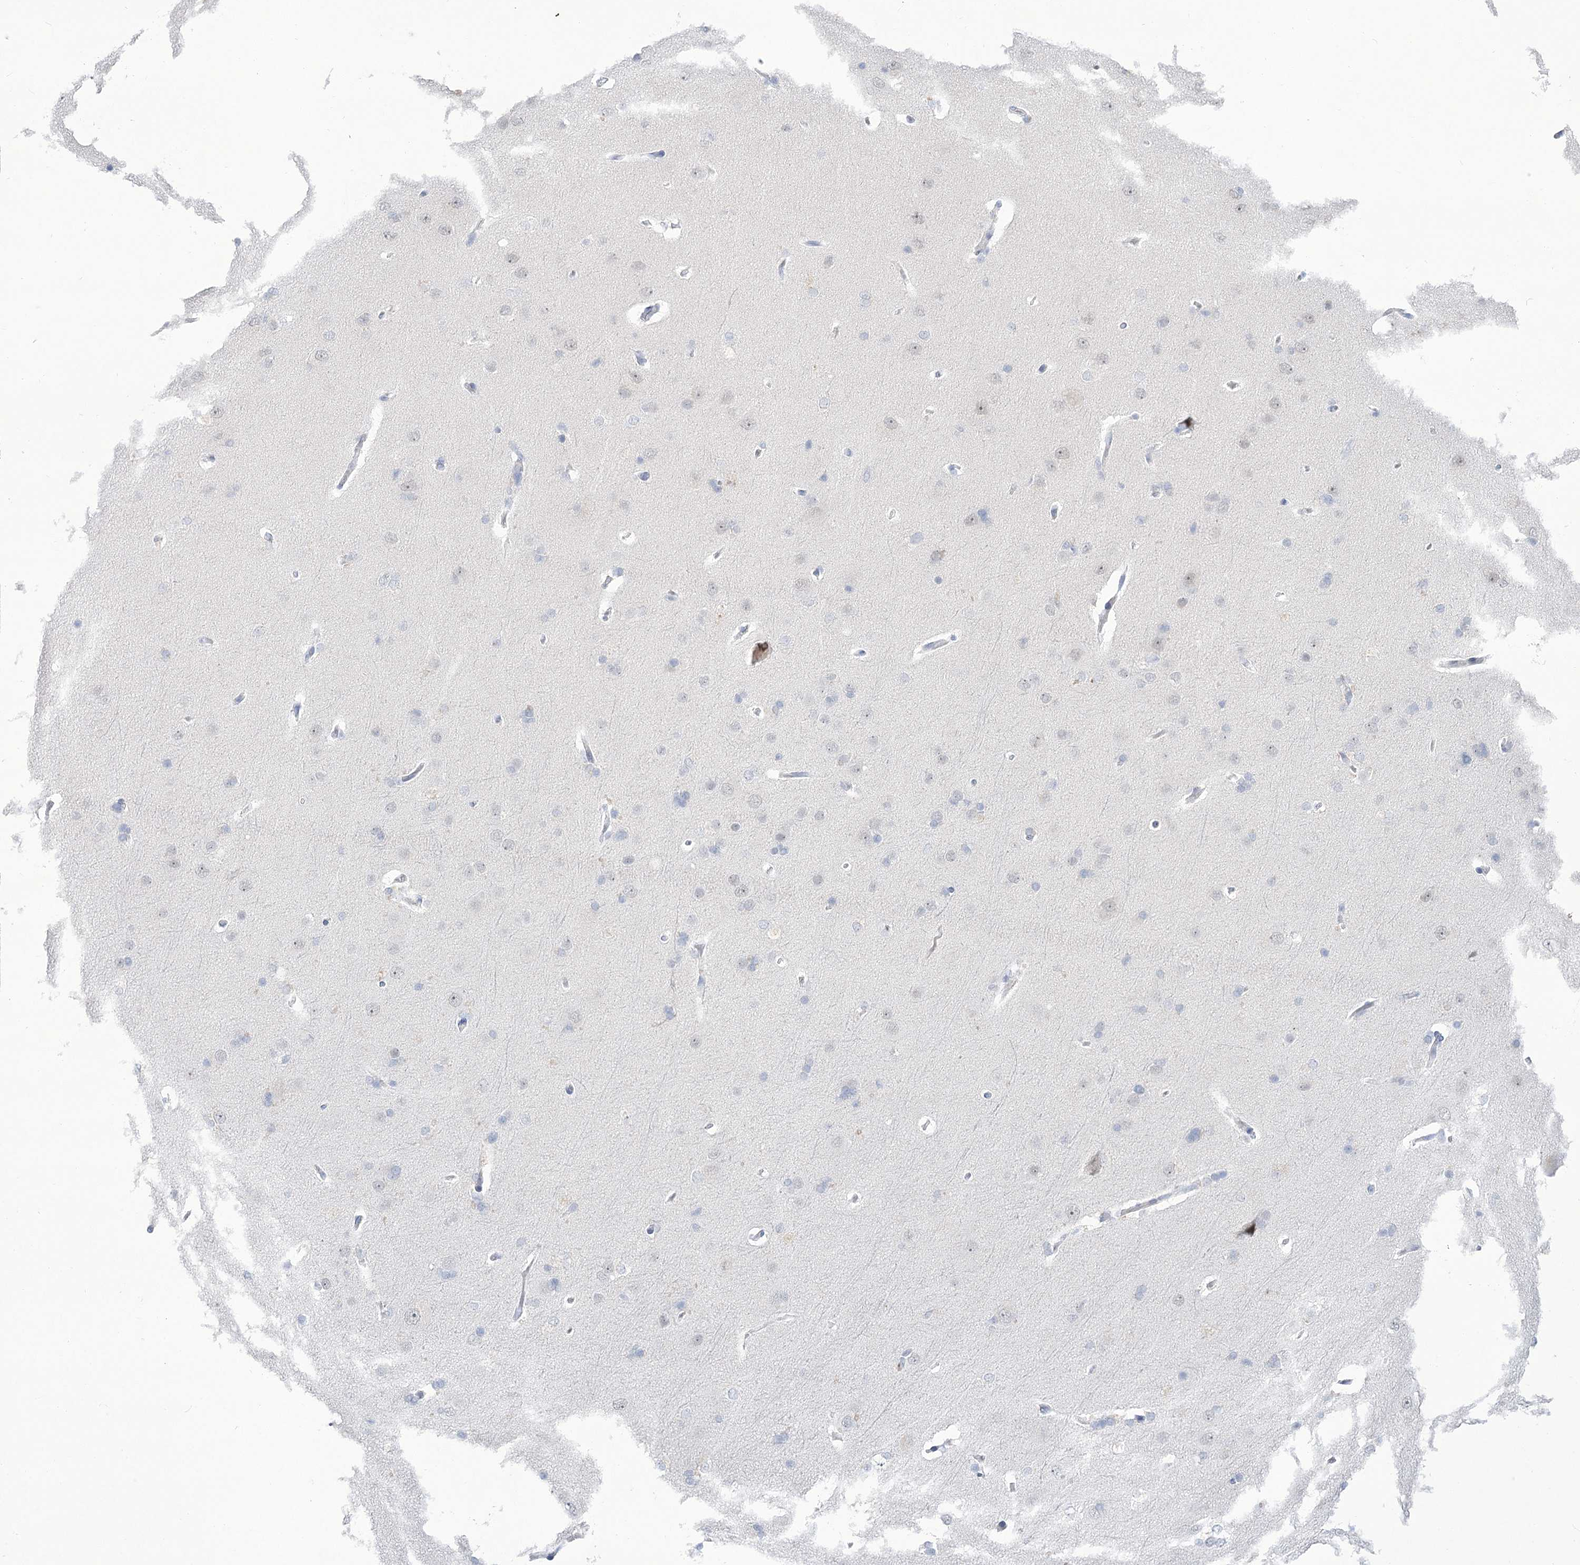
{"staining": {"intensity": "negative", "quantity": "none", "location": "none"}, "tissue": "cerebral cortex", "cell_type": "Endothelial cells", "image_type": "normal", "snomed": [{"axis": "morphology", "description": "Normal tissue, NOS"}, {"axis": "topography", "description": "Cerebral cortex"}], "caption": "Immunohistochemistry (IHC) image of benign cerebral cortex: human cerebral cortex stained with DAB (3,3'-diaminobenzidine) exhibits no significant protein expression in endothelial cells. (DAB (3,3'-diaminobenzidine) immunohistochemistry, high magnification).", "gene": "BEND7", "patient": {"sex": "male", "age": 62}}